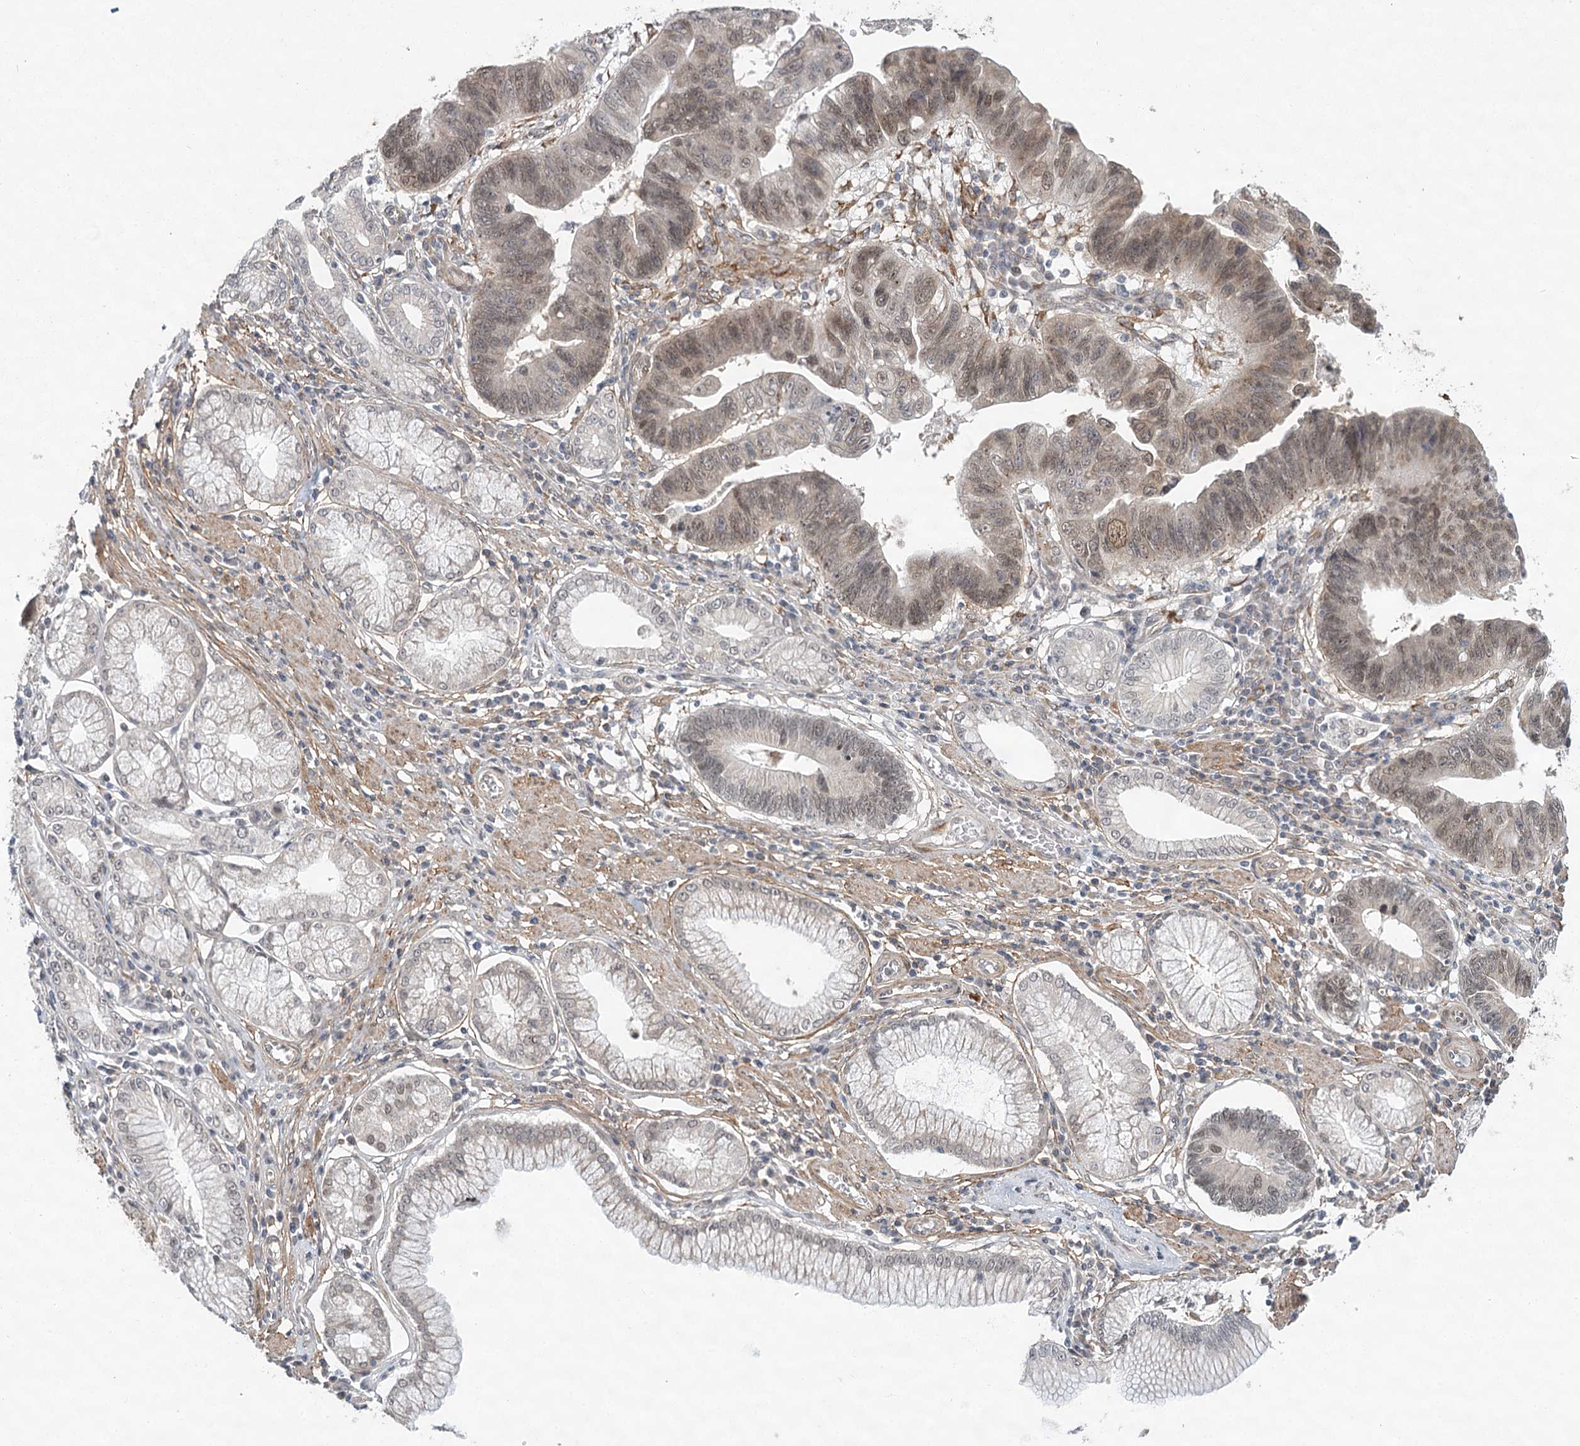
{"staining": {"intensity": "weak", "quantity": "25%-75%", "location": "nuclear"}, "tissue": "stomach cancer", "cell_type": "Tumor cells", "image_type": "cancer", "snomed": [{"axis": "morphology", "description": "Adenocarcinoma, NOS"}, {"axis": "topography", "description": "Stomach"}], "caption": "Stomach cancer (adenocarcinoma) stained with a protein marker demonstrates weak staining in tumor cells.", "gene": "MED28", "patient": {"sex": "male", "age": 59}}